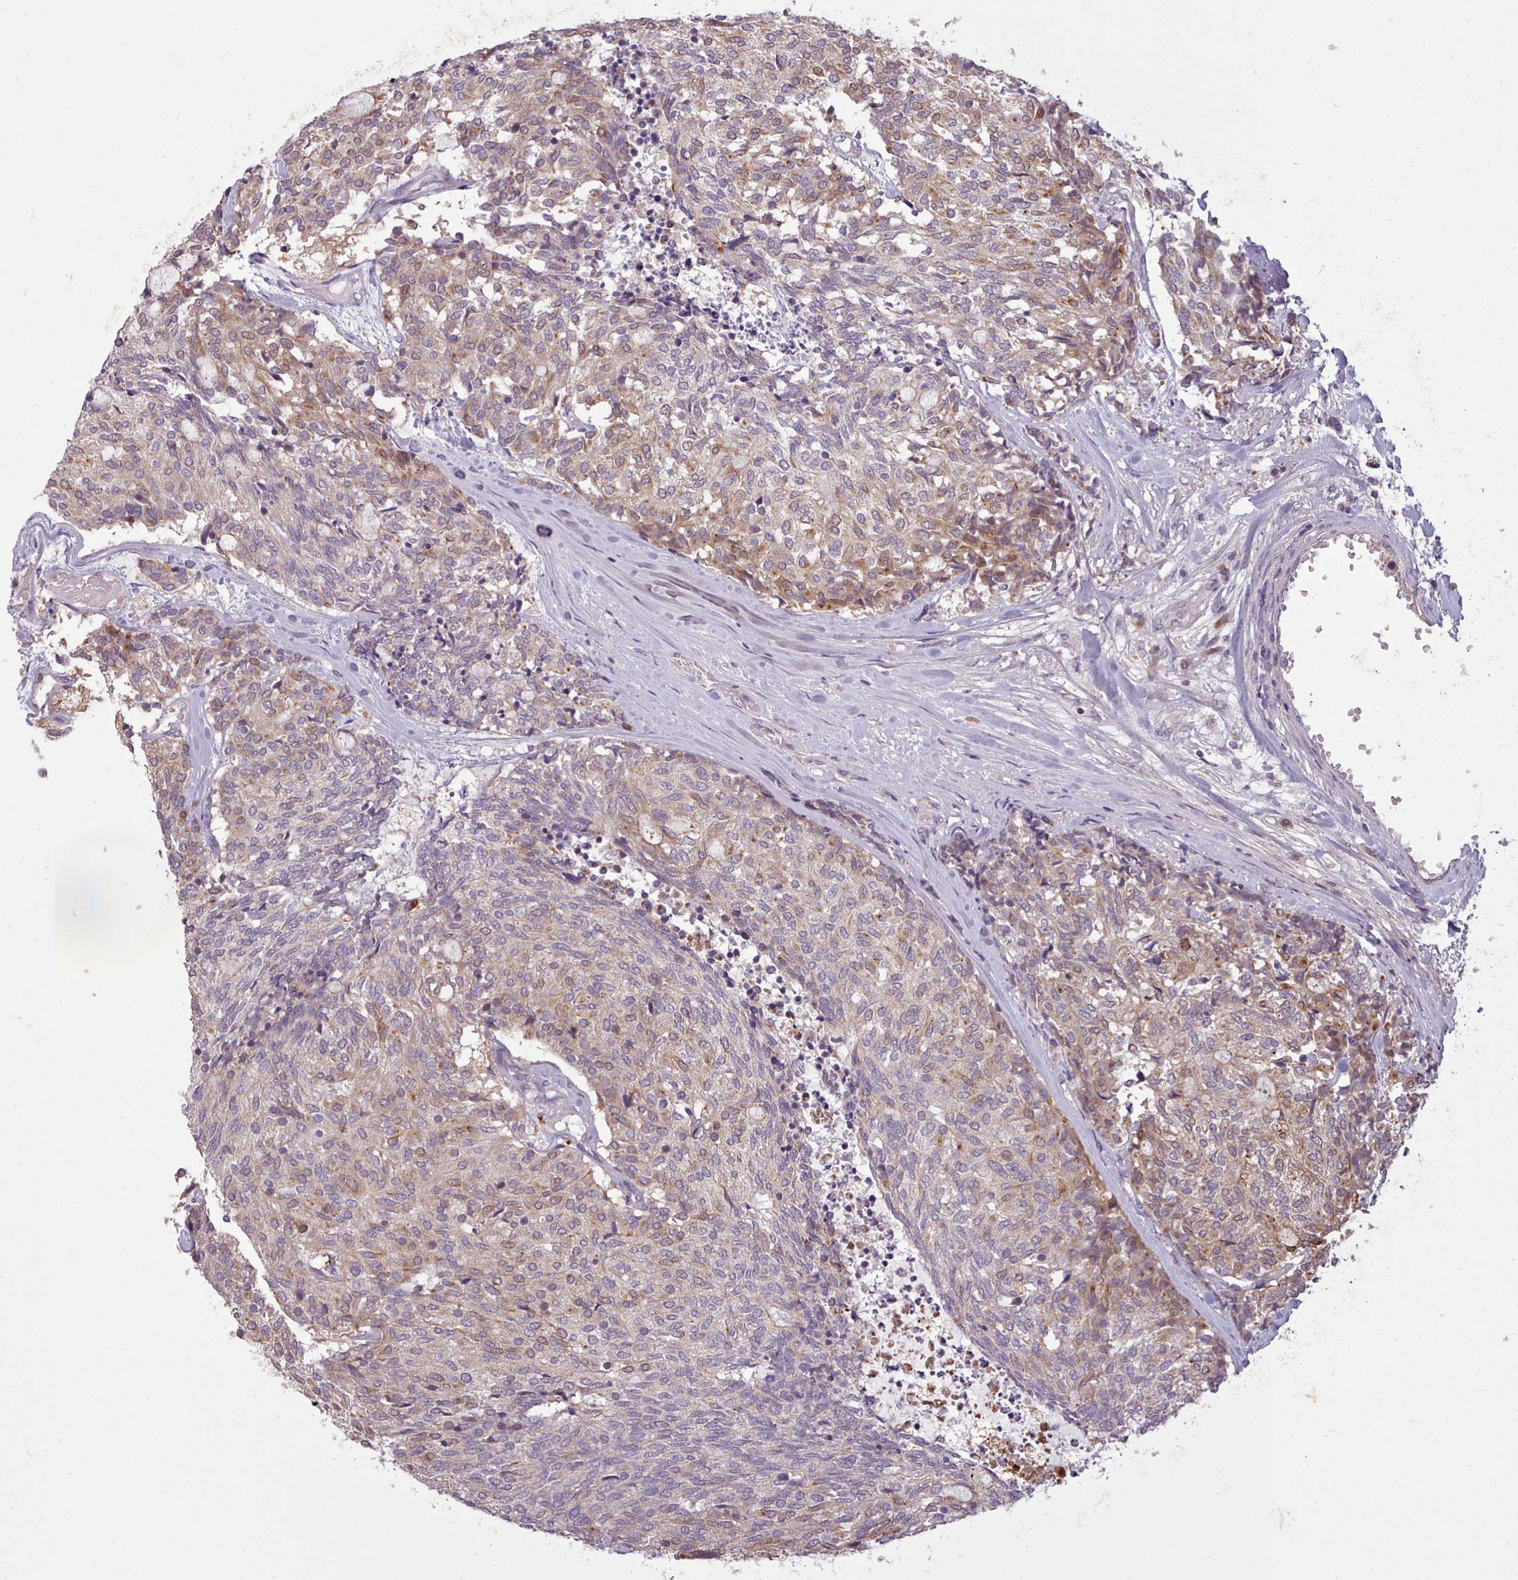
{"staining": {"intensity": "moderate", "quantity": "<25%", "location": "cytoplasmic/membranous"}, "tissue": "carcinoid", "cell_type": "Tumor cells", "image_type": "cancer", "snomed": [{"axis": "morphology", "description": "Carcinoid, malignant, NOS"}, {"axis": "topography", "description": "Pancreas"}], "caption": "Malignant carcinoid stained with DAB (3,3'-diaminobenzidine) immunohistochemistry displays low levels of moderate cytoplasmic/membranous expression in approximately <25% of tumor cells. The protein of interest is shown in brown color, while the nuclei are stained blue.", "gene": "NMRK1", "patient": {"sex": "female", "age": 54}}